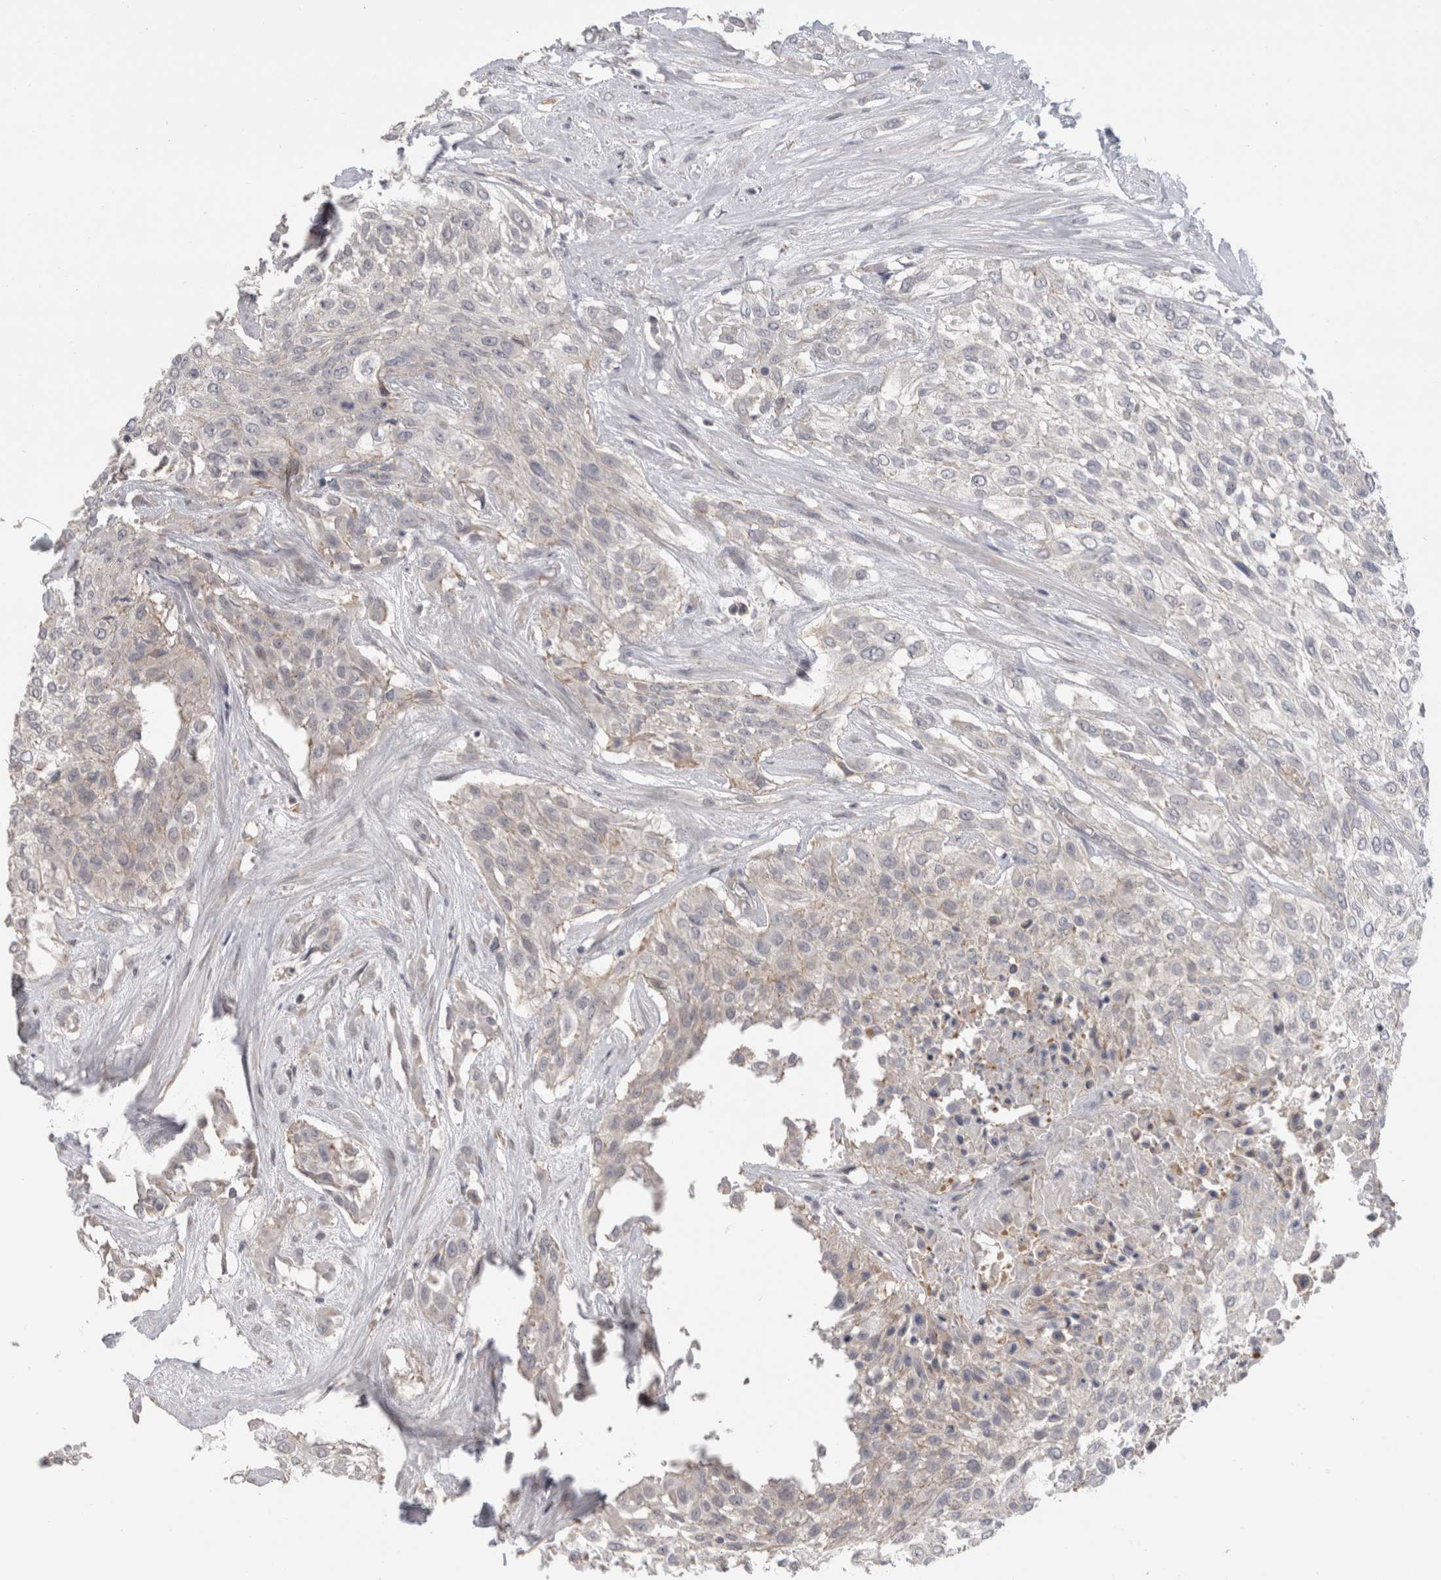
{"staining": {"intensity": "weak", "quantity": "<25%", "location": "cytoplasmic/membranous"}, "tissue": "urothelial cancer", "cell_type": "Tumor cells", "image_type": "cancer", "snomed": [{"axis": "morphology", "description": "Urothelial carcinoma, High grade"}, {"axis": "topography", "description": "Urinary bladder"}], "caption": "Human high-grade urothelial carcinoma stained for a protein using immunohistochemistry exhibits no positivity in tumor cells.", "gene": "AFP", "patient": {"sex": "male", "age": 57}}